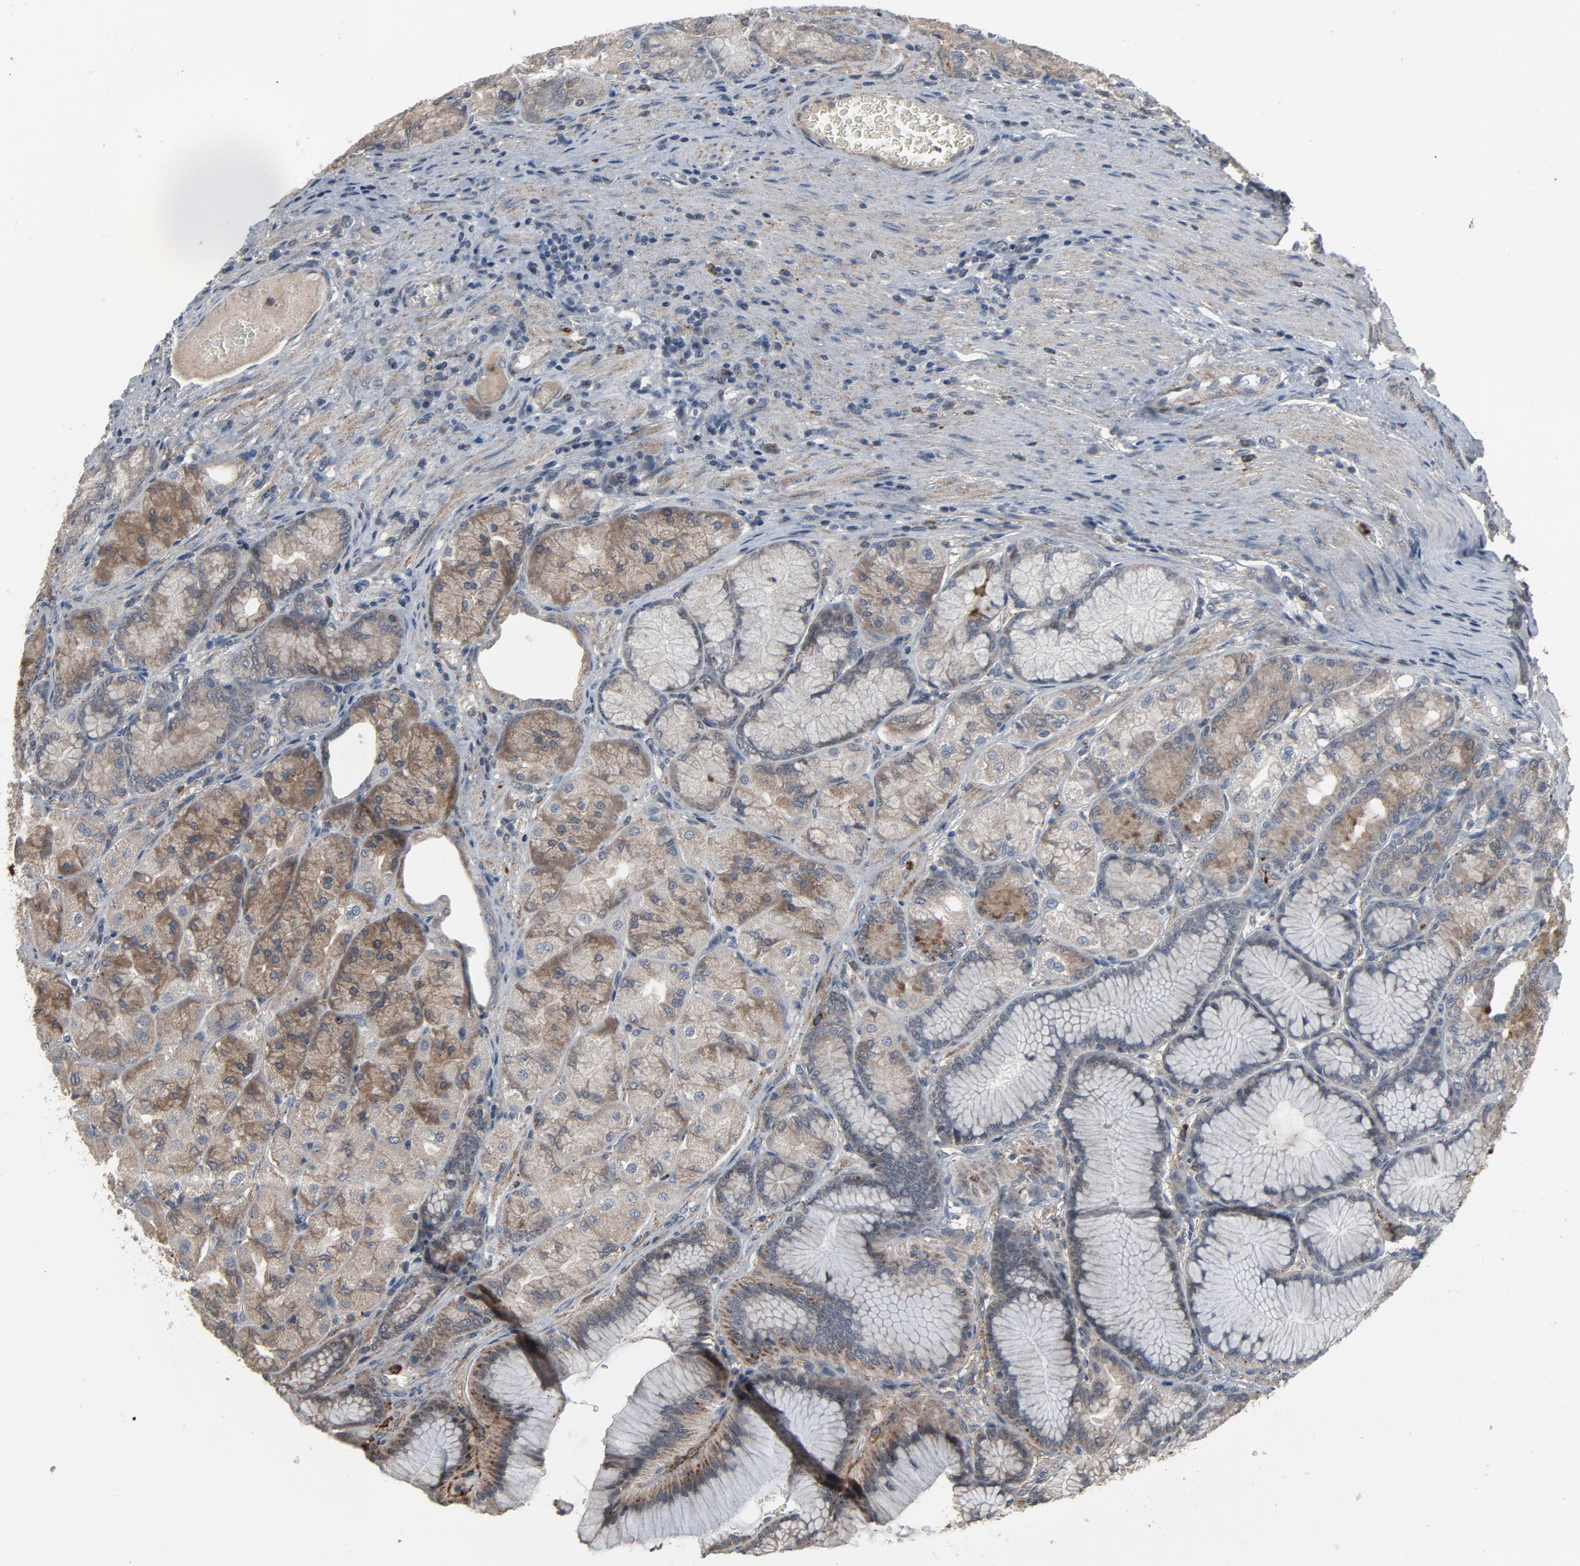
{"staining": {"intensity": "weak", "quantity": "<25%", "location": "cytoplasmic/membranous"}, "tissue": "stomach", "cell_type": "Glandular cells", "image_type": "normal", "snomed": [{"axis": "morphology", "description": "Normal tissue, NOS"}, {"axis": "morphology", "description": "Adenocarcinoma, NOS"}, {"axis": "topography", "description": "Stomach"}, {"axis": "topography", "description": "Stomach, lower"}], "caption": "Stomach was stained to show a protein in brown. There is no significant positivity in glandular cells. (IHC, brightfield microscopy, high magnification).", "gene": "PDZD4", "patient": {"sex": "female", "age": 65}}